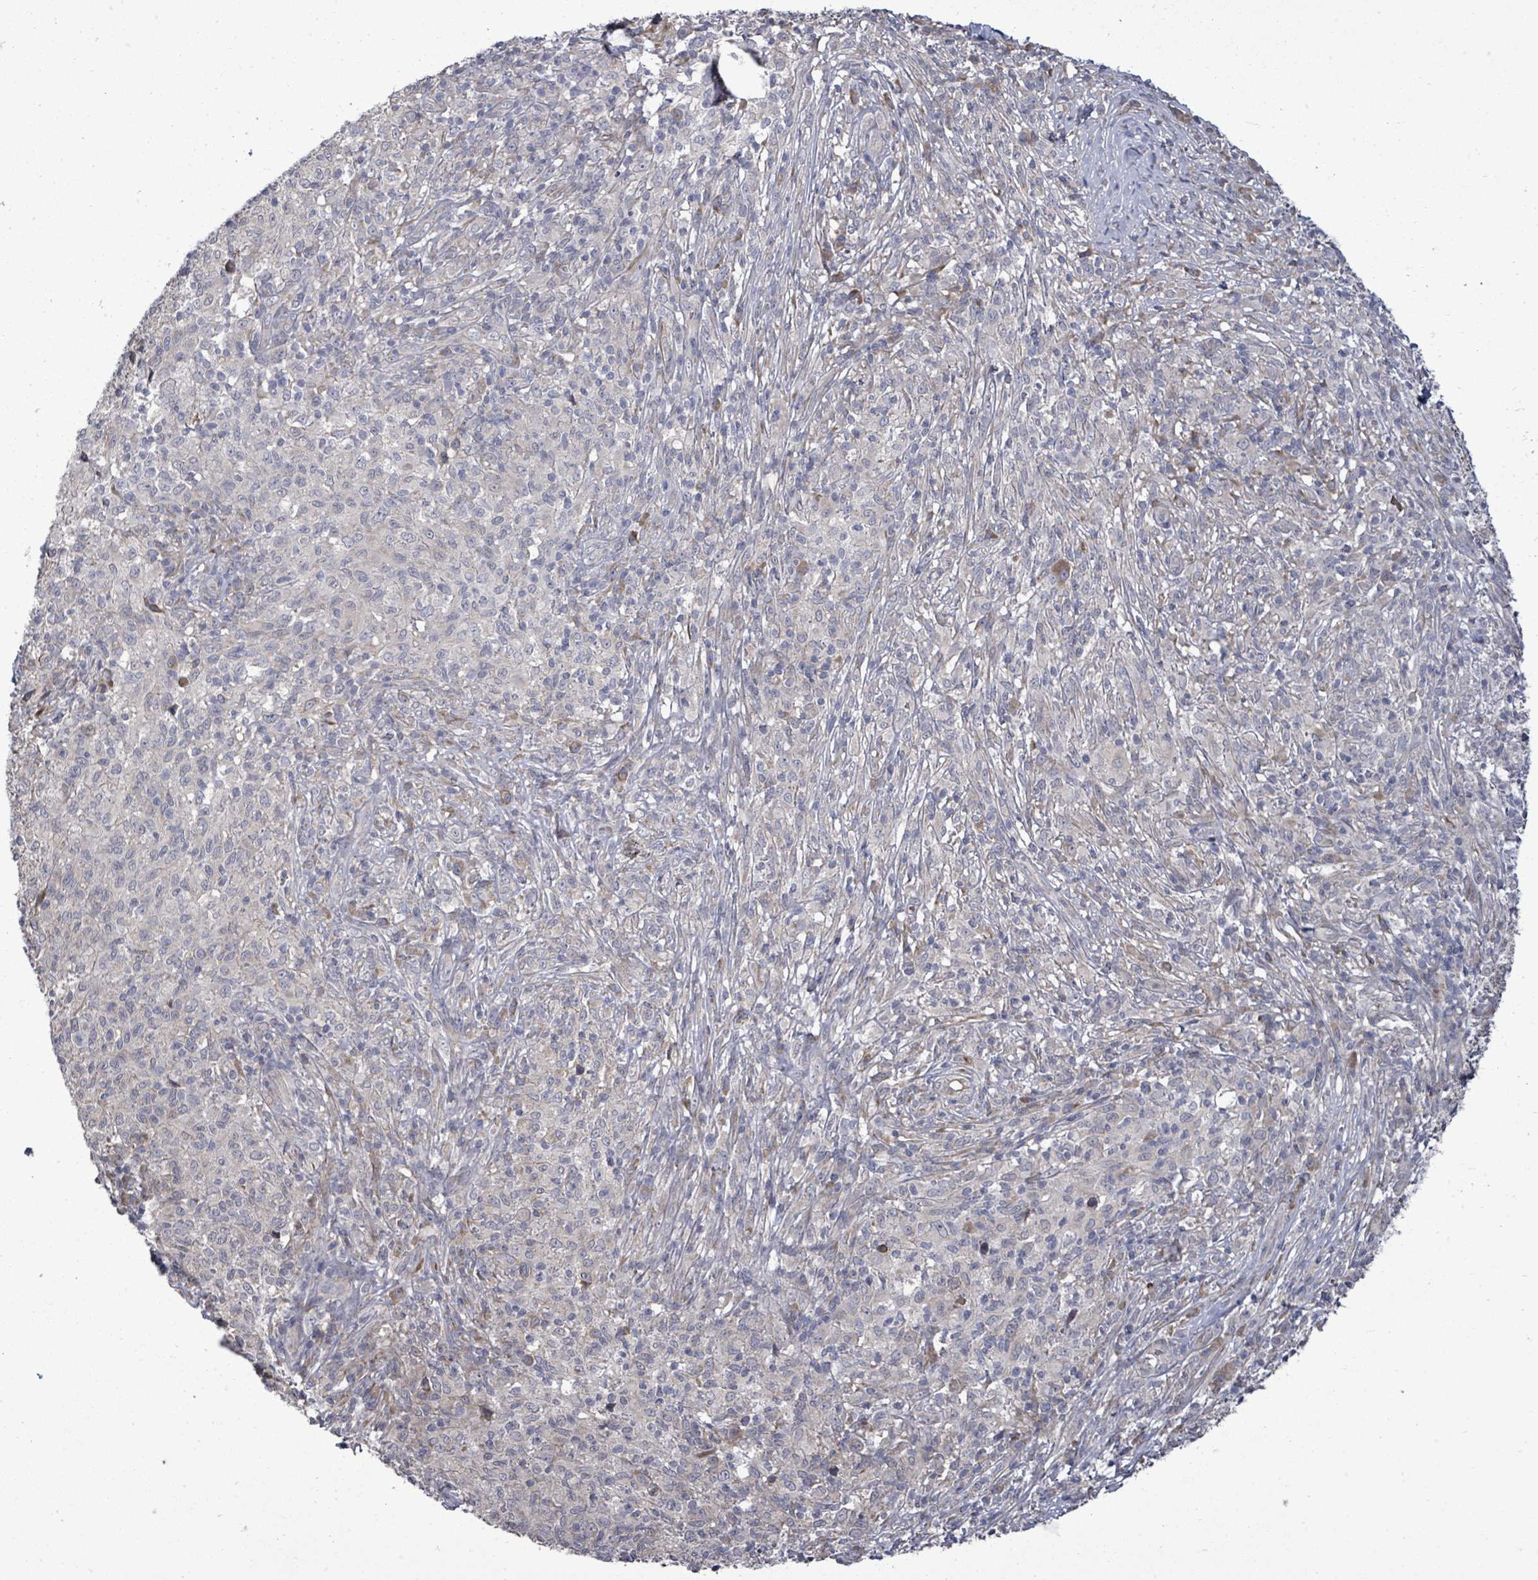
{"staining": {"intensity": "negative", "quantity": "none", "location": "none"}, "tissue": "melanoma", "cell_type": "Tumor cells", "image_type": "cancer", "snomed": [{"axis": "morphology", "description": "Malignant melanoma, NOS"}, {"axis": "topography", "description": "Skin"}], "caption": "Micrograph shows no significant protein expression in tumor cells of malignant melanoma. (DAB (3,3'-diaminobenzidine) immunohistochemistry (IHC), high magnification).", "gene": "POMGNT2", "patient": {"sex": "male", "age": 66}}